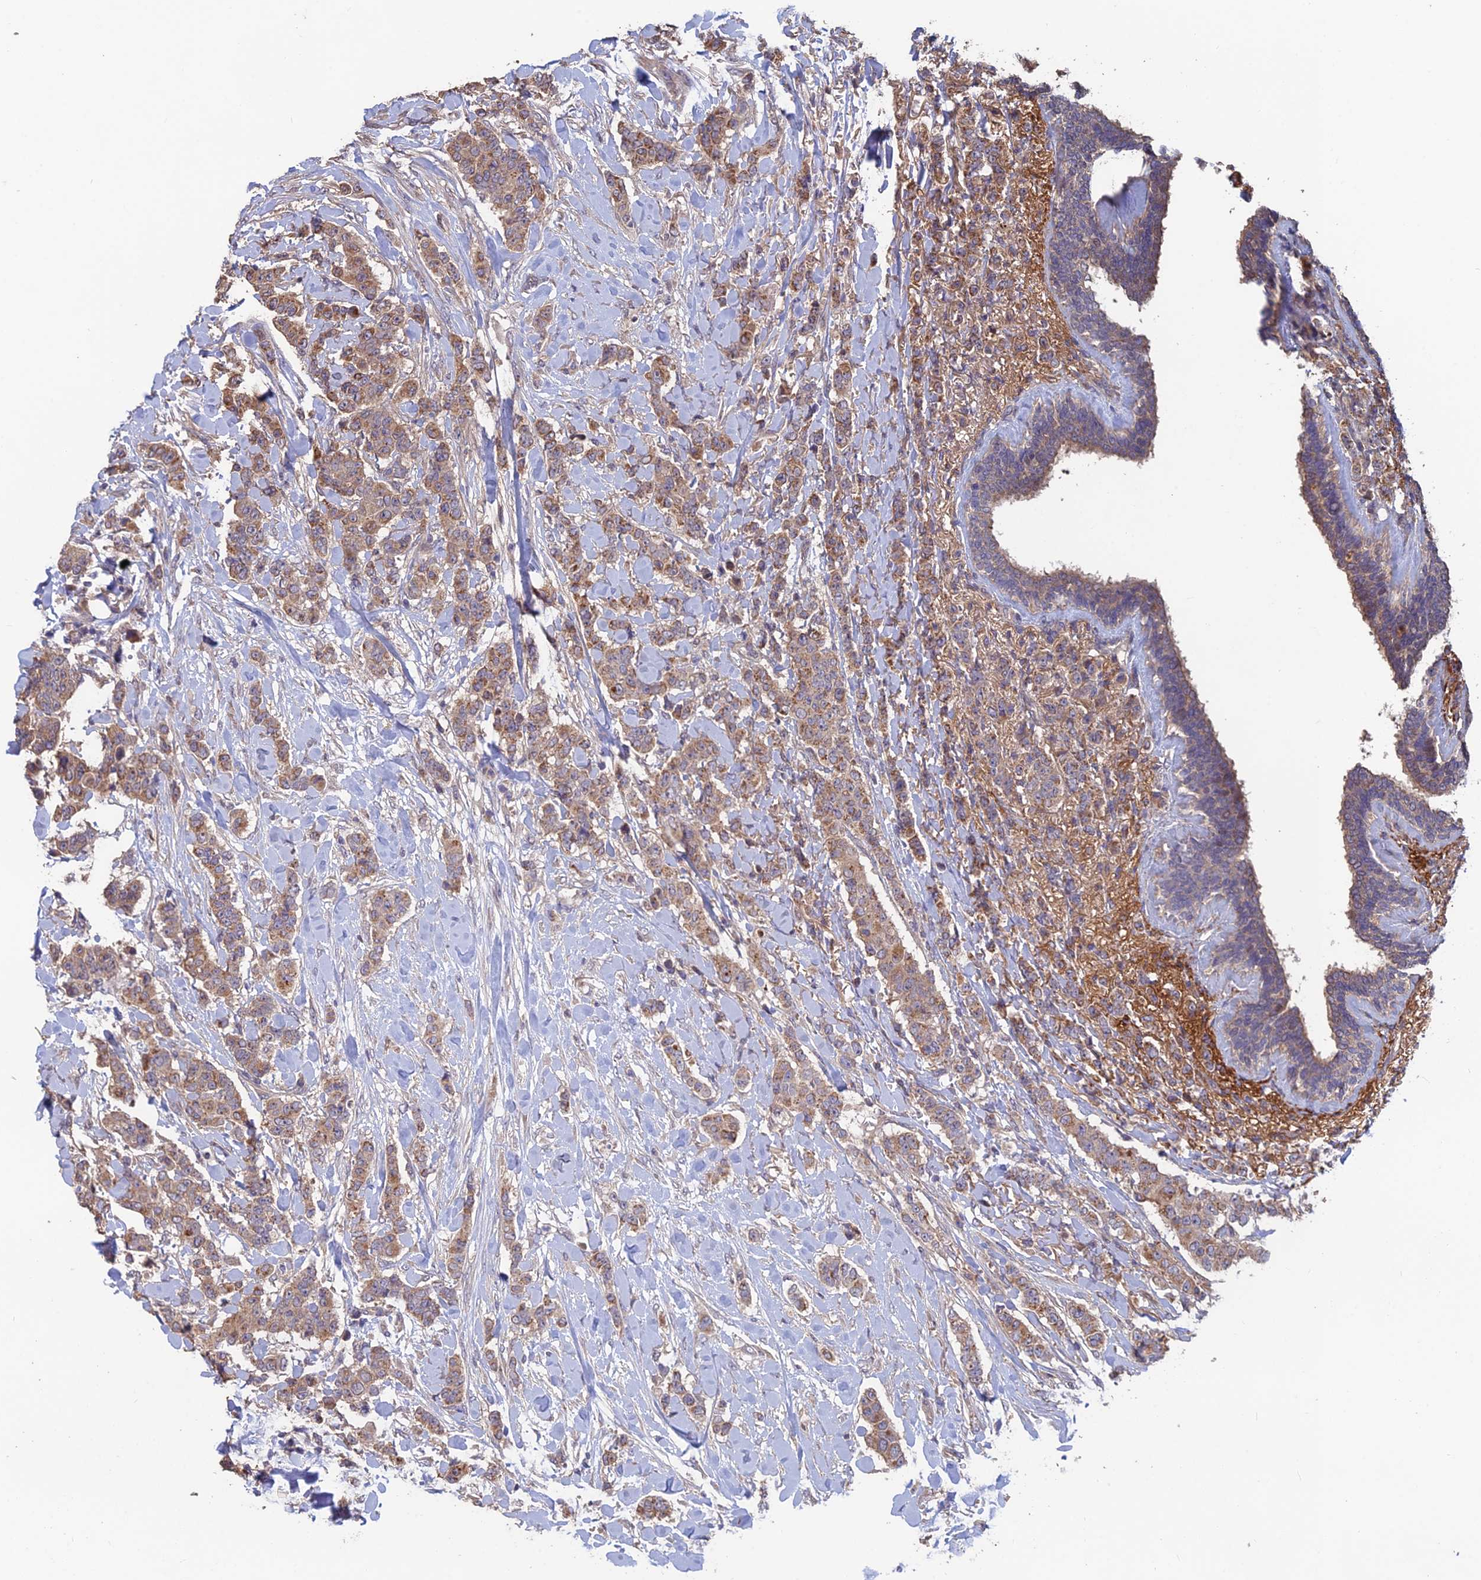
{"staining": {"intensity": "moderate", "quantity": ">75%", "location": "cytoplasmic/membranous"}, "tissue": "breast cancer", "cell_type": "Tumor cells", "image_type": "cancer", "snomed": [{"axis": "morphology", "description": "Duct carcinoma"}, {"axis": "topography", "description": "Breast"}], "caption": "Brown immunohistochemical staining in human breast cancer (infiltrating ductal carcinoma) reveals moderate cytoplasmic/membranous expression in approximately >75% of tumor cells.", "gene": "SHISA5", "patient": {"sex": "female", "age": 40}}